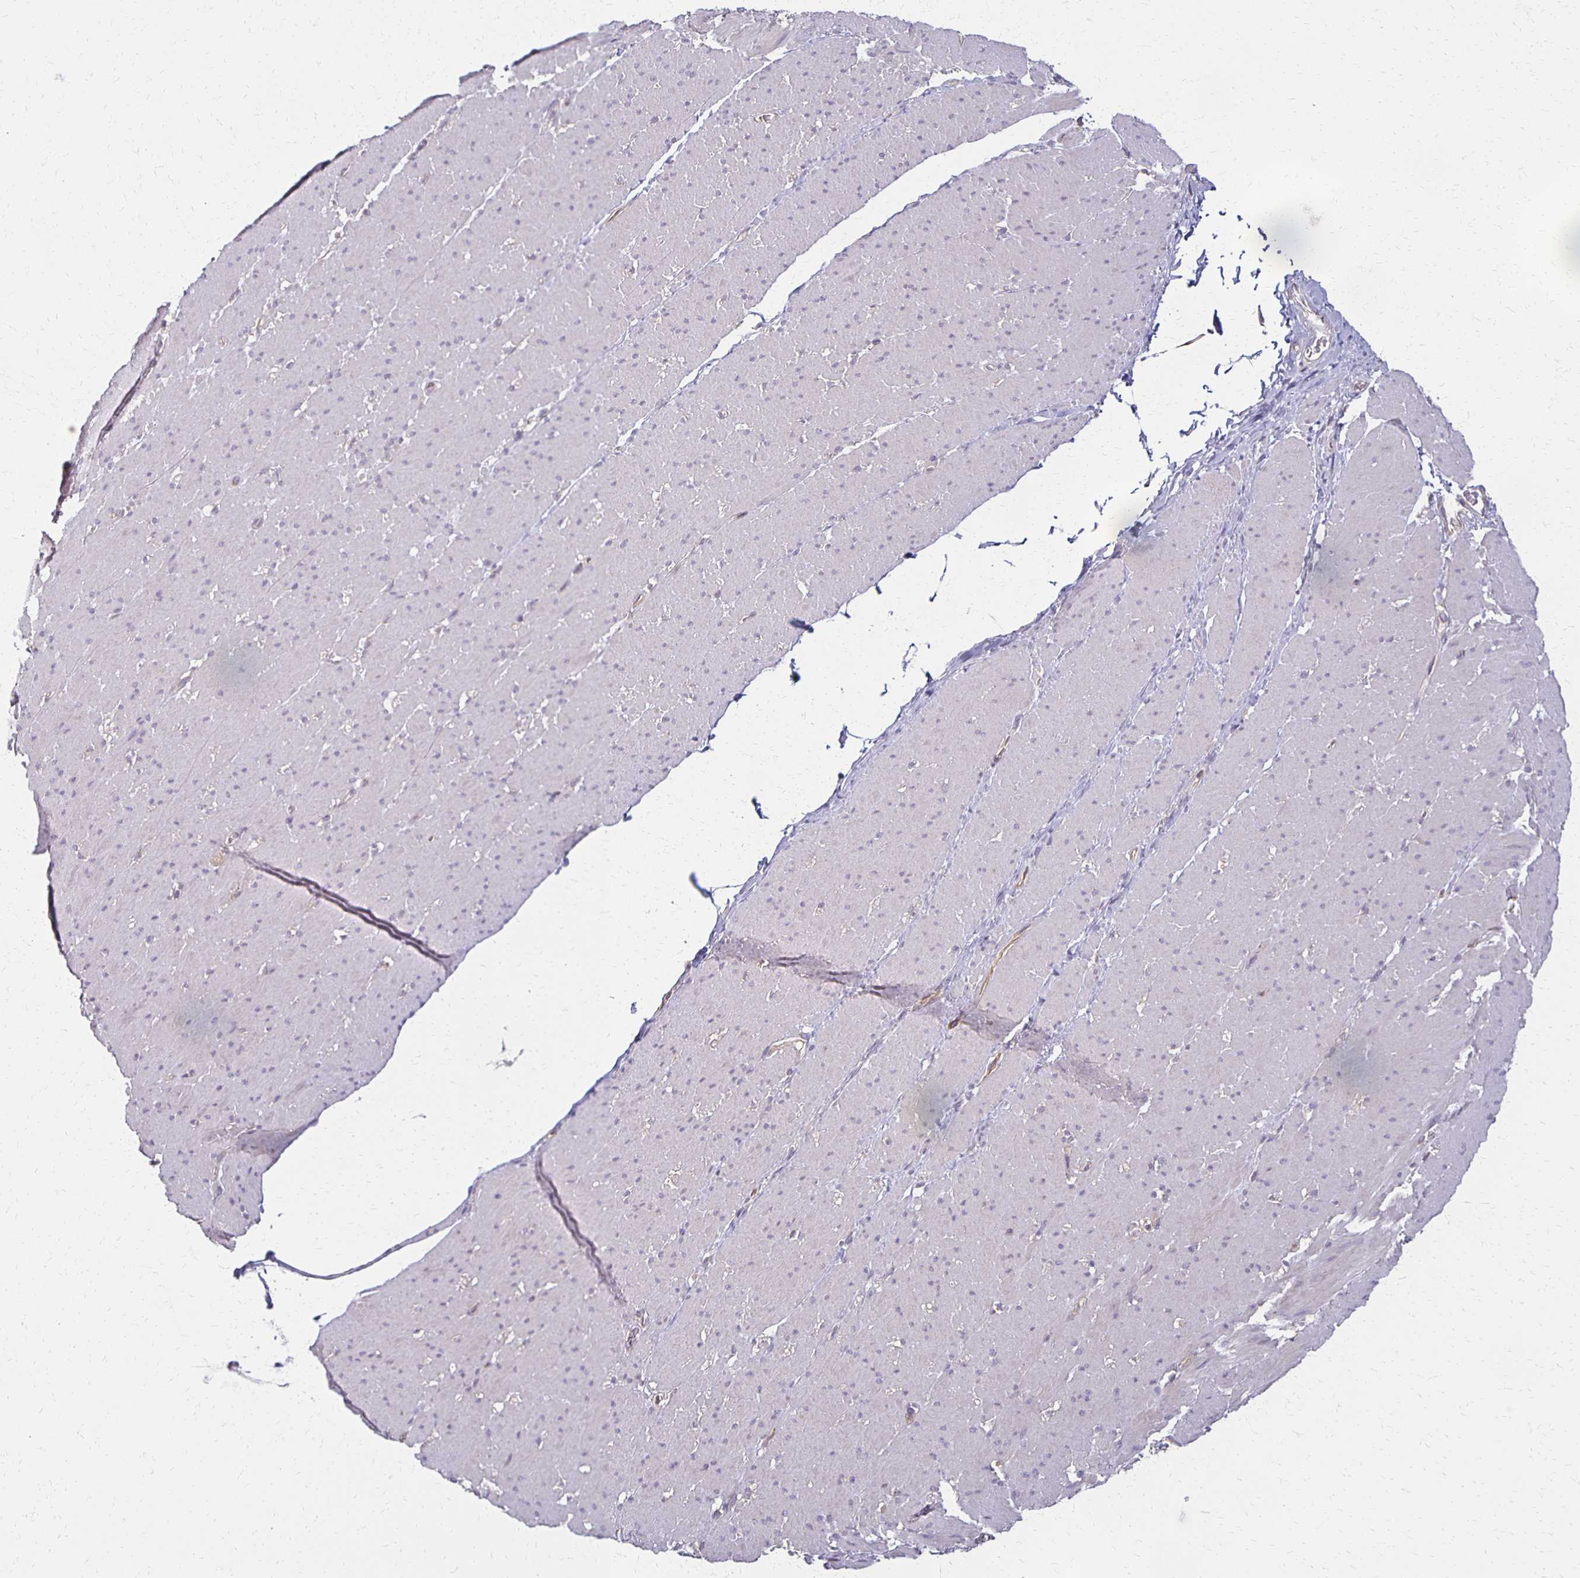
{"staining": {"intensity": "negative", "quantity": "none", "location": "none"}, "tissue": "smooth muscle", "cell_type": "Smooth muscle cells", "image_type": "normal", "snomed": [{"axis": "morphology", "description": "Normal tissue, NOS"}, {"axis": "topography", "description": "Smooth muscle"}, {"axis": "topography", "description": "Rectum"}], "caption": "A high-resolution histopathology image shows immunohistochemistry (IHC) staining of benign smooth muscle, which shows no significant staining in smooth muscle cells.", "gene": "GPX4", "patient": {"sex": "male", "age": 53}}